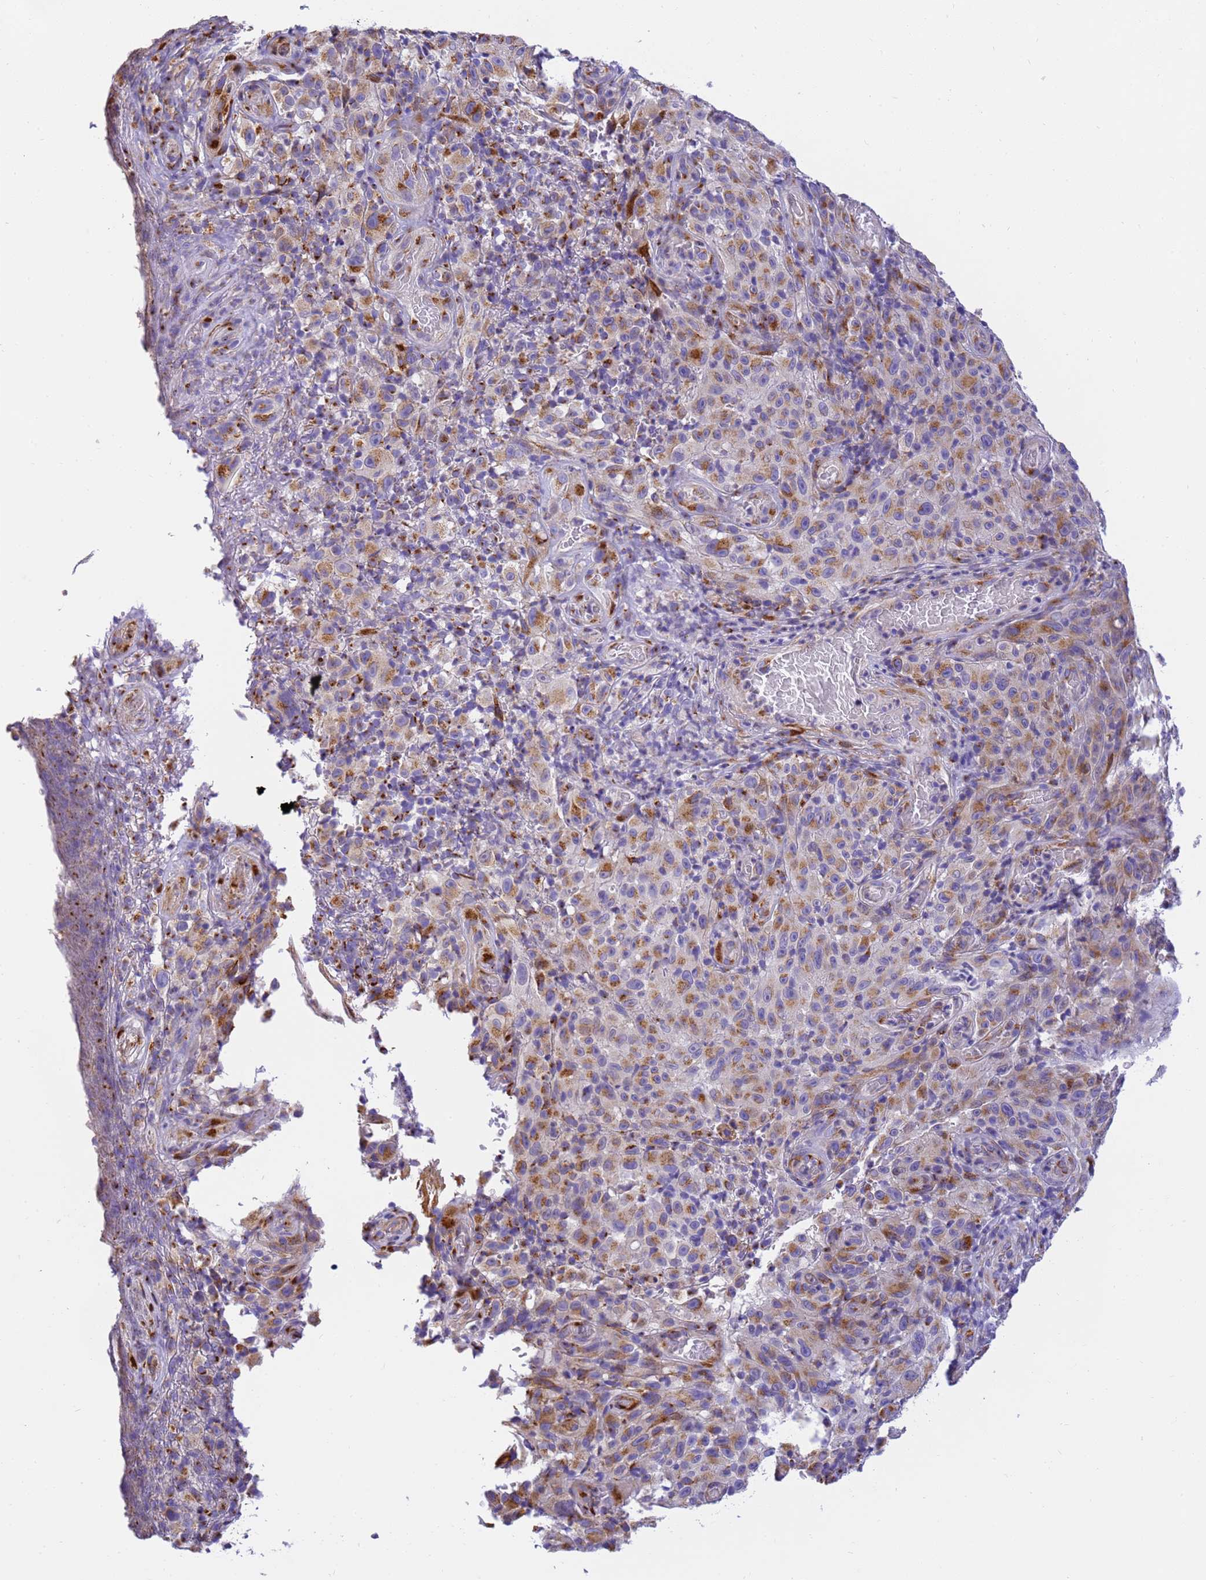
{"staining": {"intensity": "moderate", "quantity": "25%-75%", "location": "cytoplasmic/membranous"}, "tissue": "melanoma", "cell_type": "Tumor cells", "image_type": "cancer", "snomed": [{"axis": "morphology", "description": "Malignant melanoma, NOS"}, {"axis": "topography", "description": "Skin"}], "caption": "Protein staining of malignant melanoma tissue reveals moderate cytoplasmic/membranous staining in approximately 25%-75% of tumor cells. The protein of interest is stained brown, and the nuclei are stained in blue (DAB IHC with brightfield microscopy, high magnification).", "gene": "RHBDD3", "patient": {"sex": "female", "age": 82}}